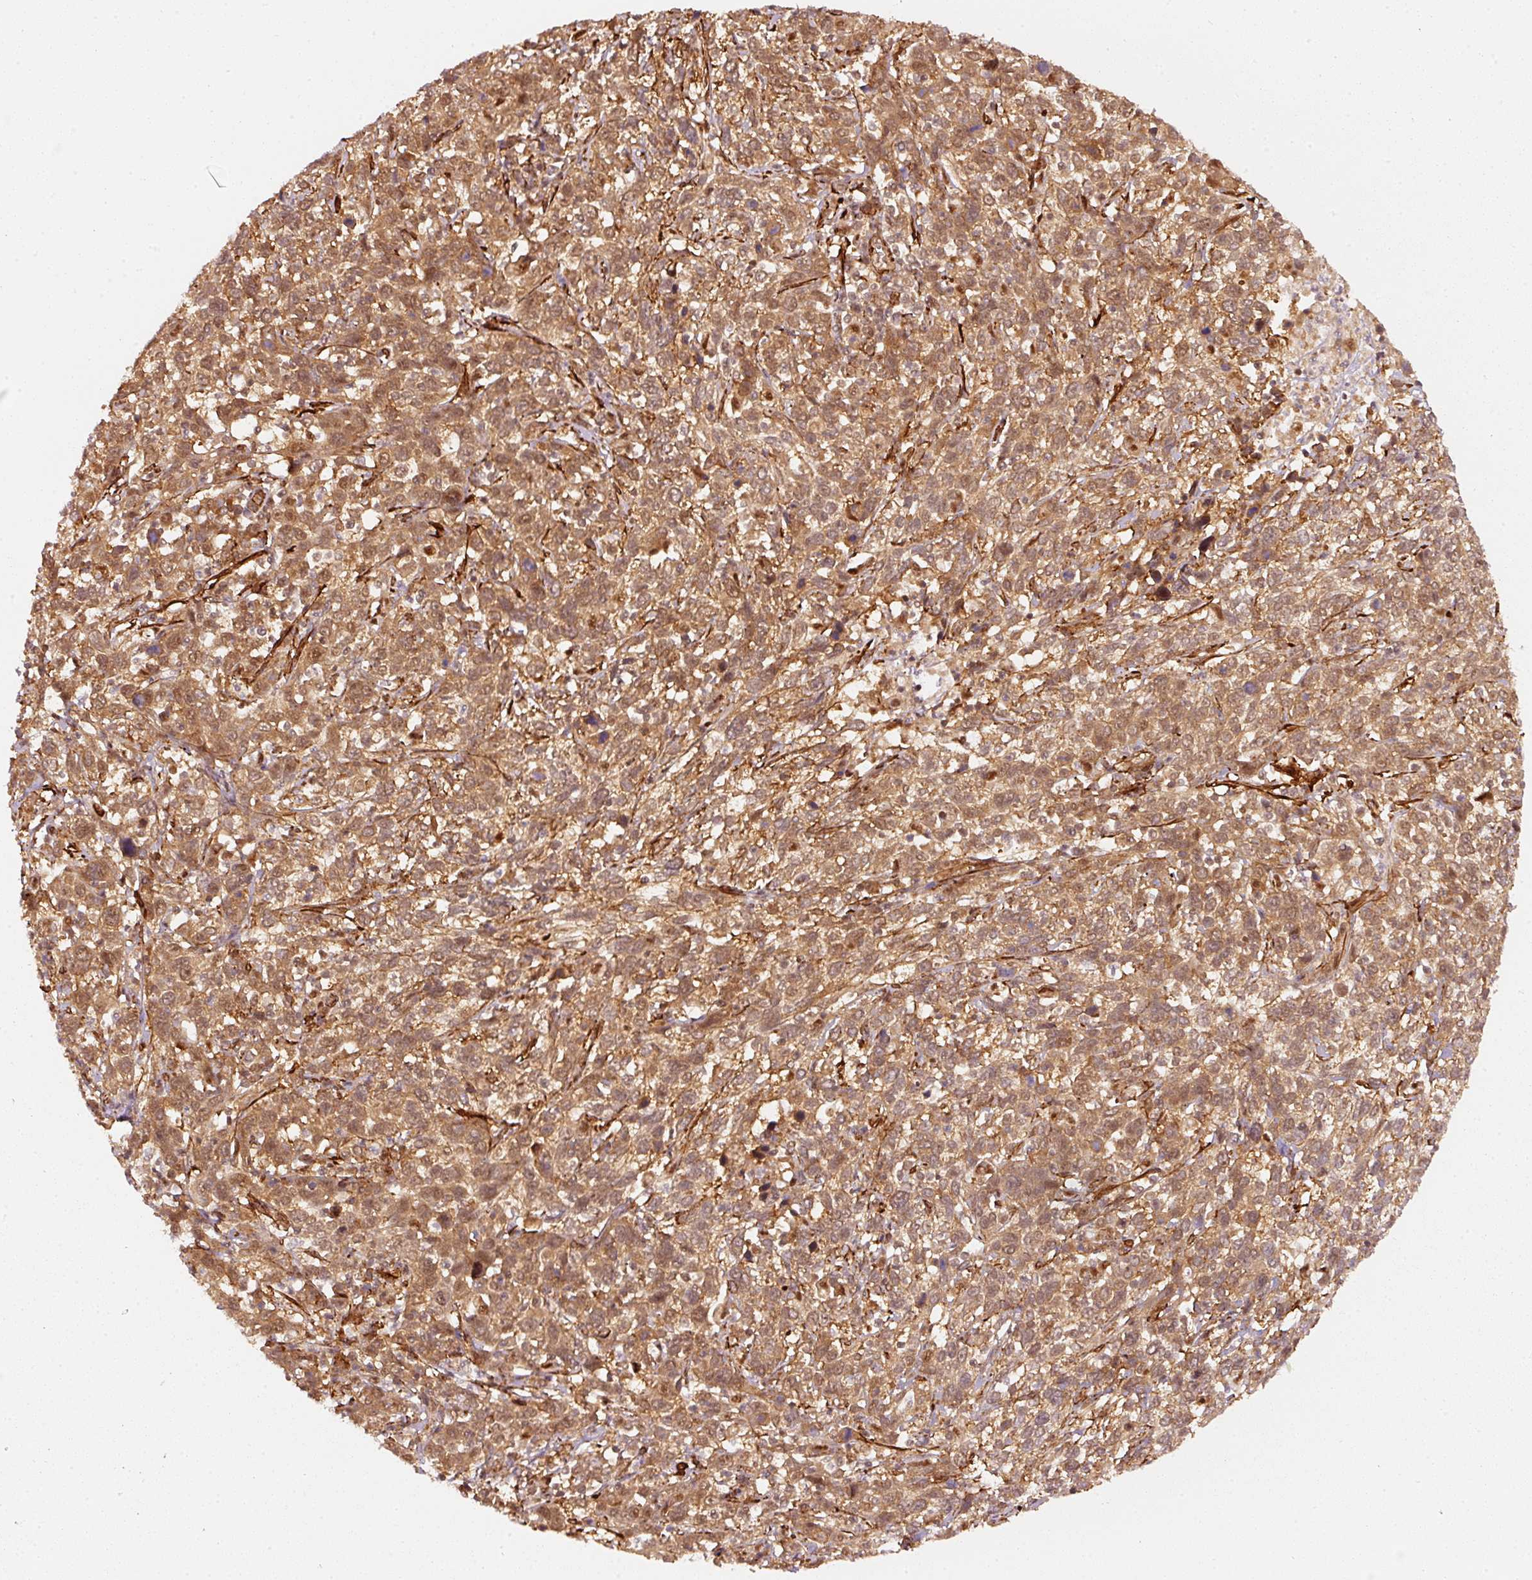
{"staining": {"intensity": "moderate", "quantity": ">75%", "location": "cytoplasmic/membranous,nuclear"}, "tissue": "cervical cancer", "cell_type": "Tumor cells", "image_type": "cancer", "snomed": [{"axis": "morphology", "description": "Squamous cell carcinoma, NOS"}, {"axis": "topography", "description": "Cervix"}], "caption": "Immunohistochemistry (IHC) staining of cervical cancer (squamous cell carcinoma), which shows medium levels of moderate cytoplasmic/membranous and nuclear staining in about >75% of tumor cells indicating moderate cytoplasmic/membranous and nuclear protein expression. The staining was performed using DAB (3,3'-diaminobenzidine) (brown) for protein detection and nuclei were counterstained in hematoxylin (blue).", "gene": "PSMD1", "patient": {"sex": "female", "age": 46}}